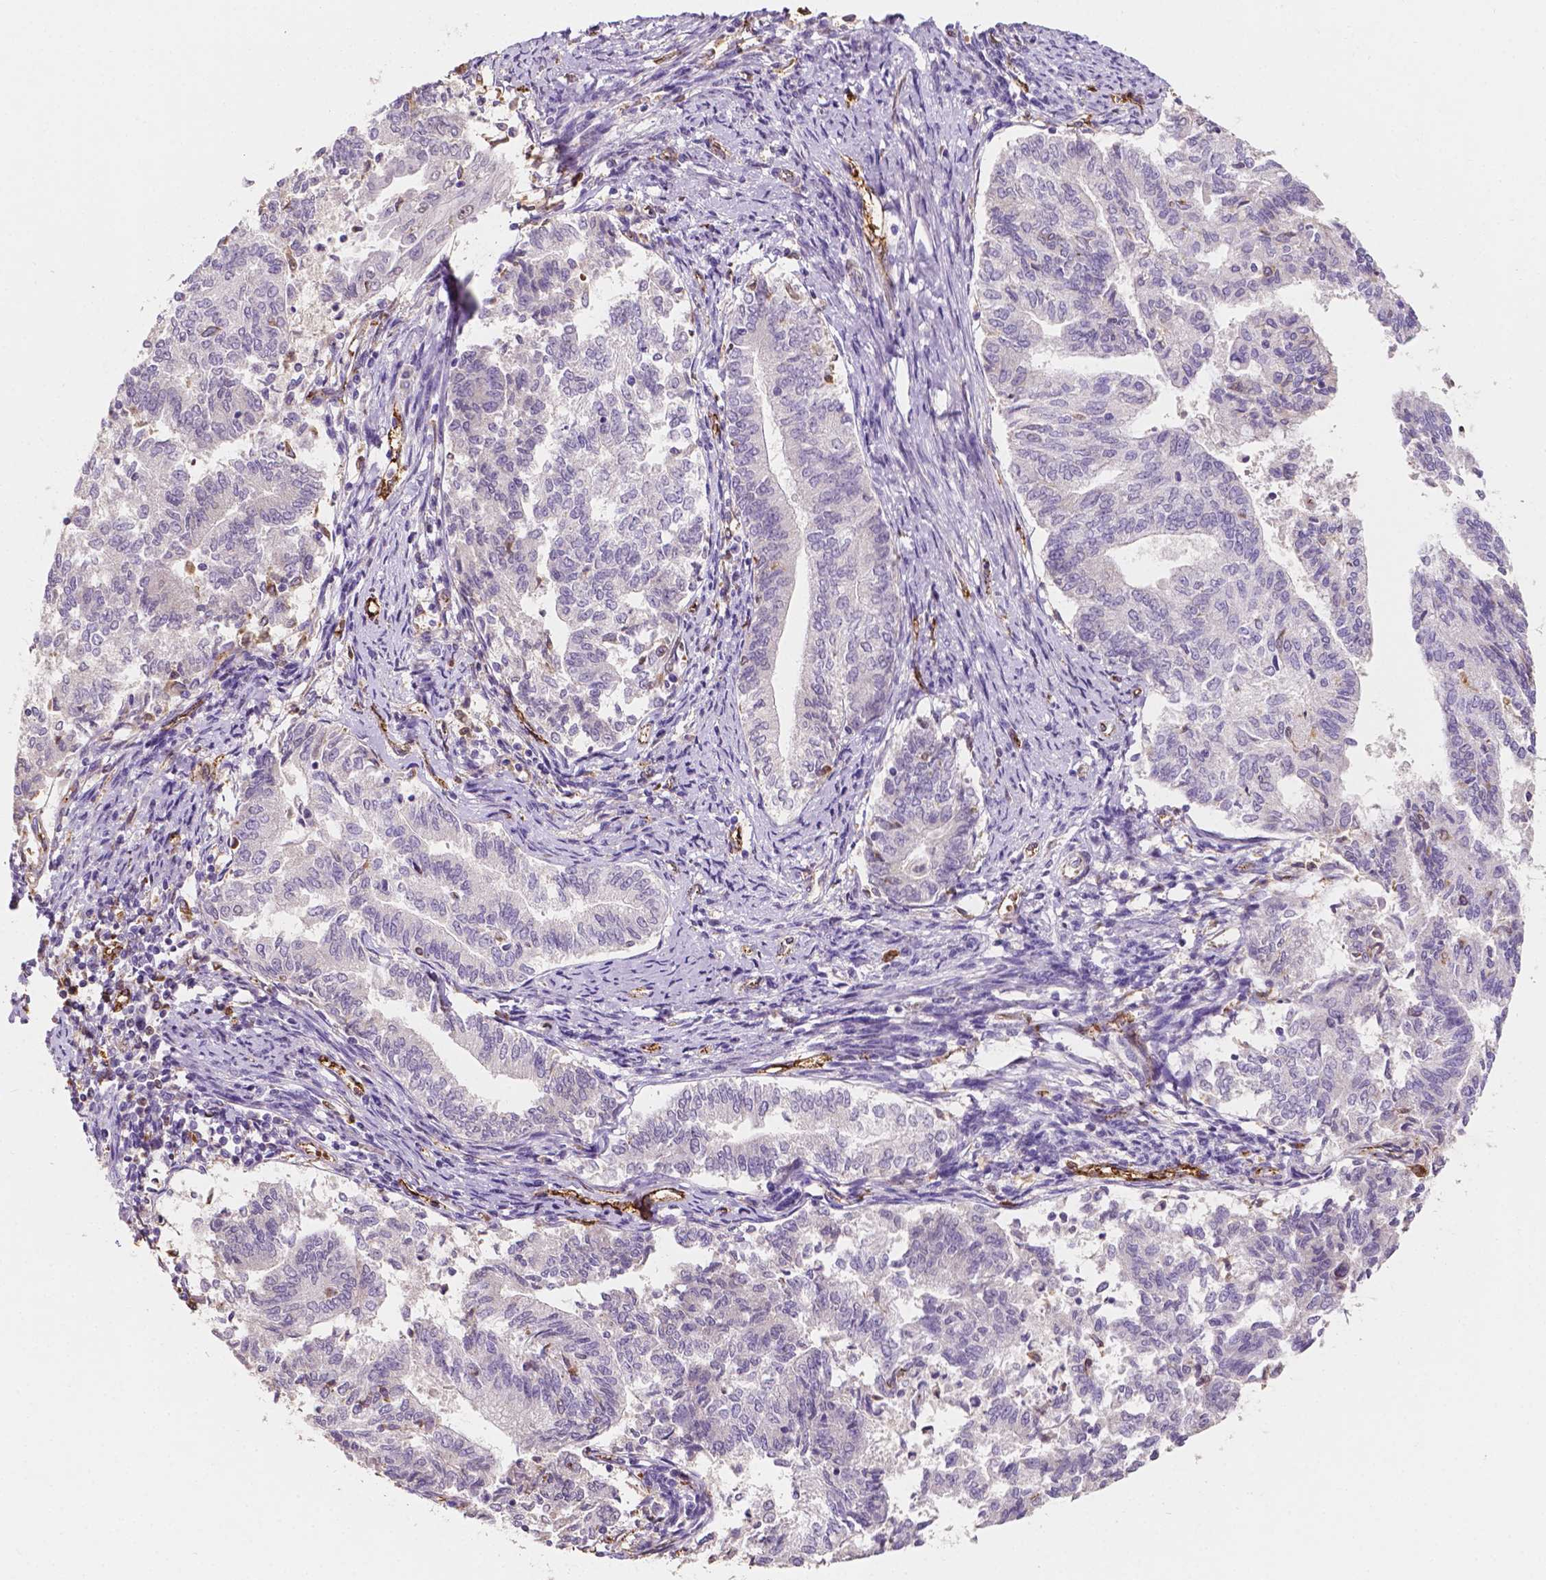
{"staining": {"intensity": "negative", "quantity": "none", "location": "none"}, "tissue": "endometrial cancer", "cell_type": "Tumor cells", "image_type": "cancer", "snomed": [{"axis": "morphology", "description": "Adenocarcinoma, NOS"}, {"axis": "topography", "description": "Endometrium"}], "caption": "Human adenocarcinoma (endometrial) stained for a protein using immunohistochemistry exhibits no staining in tumor cells.", "gene": "SLC22A4", "patient": {"sex": "female", "age": 65}}